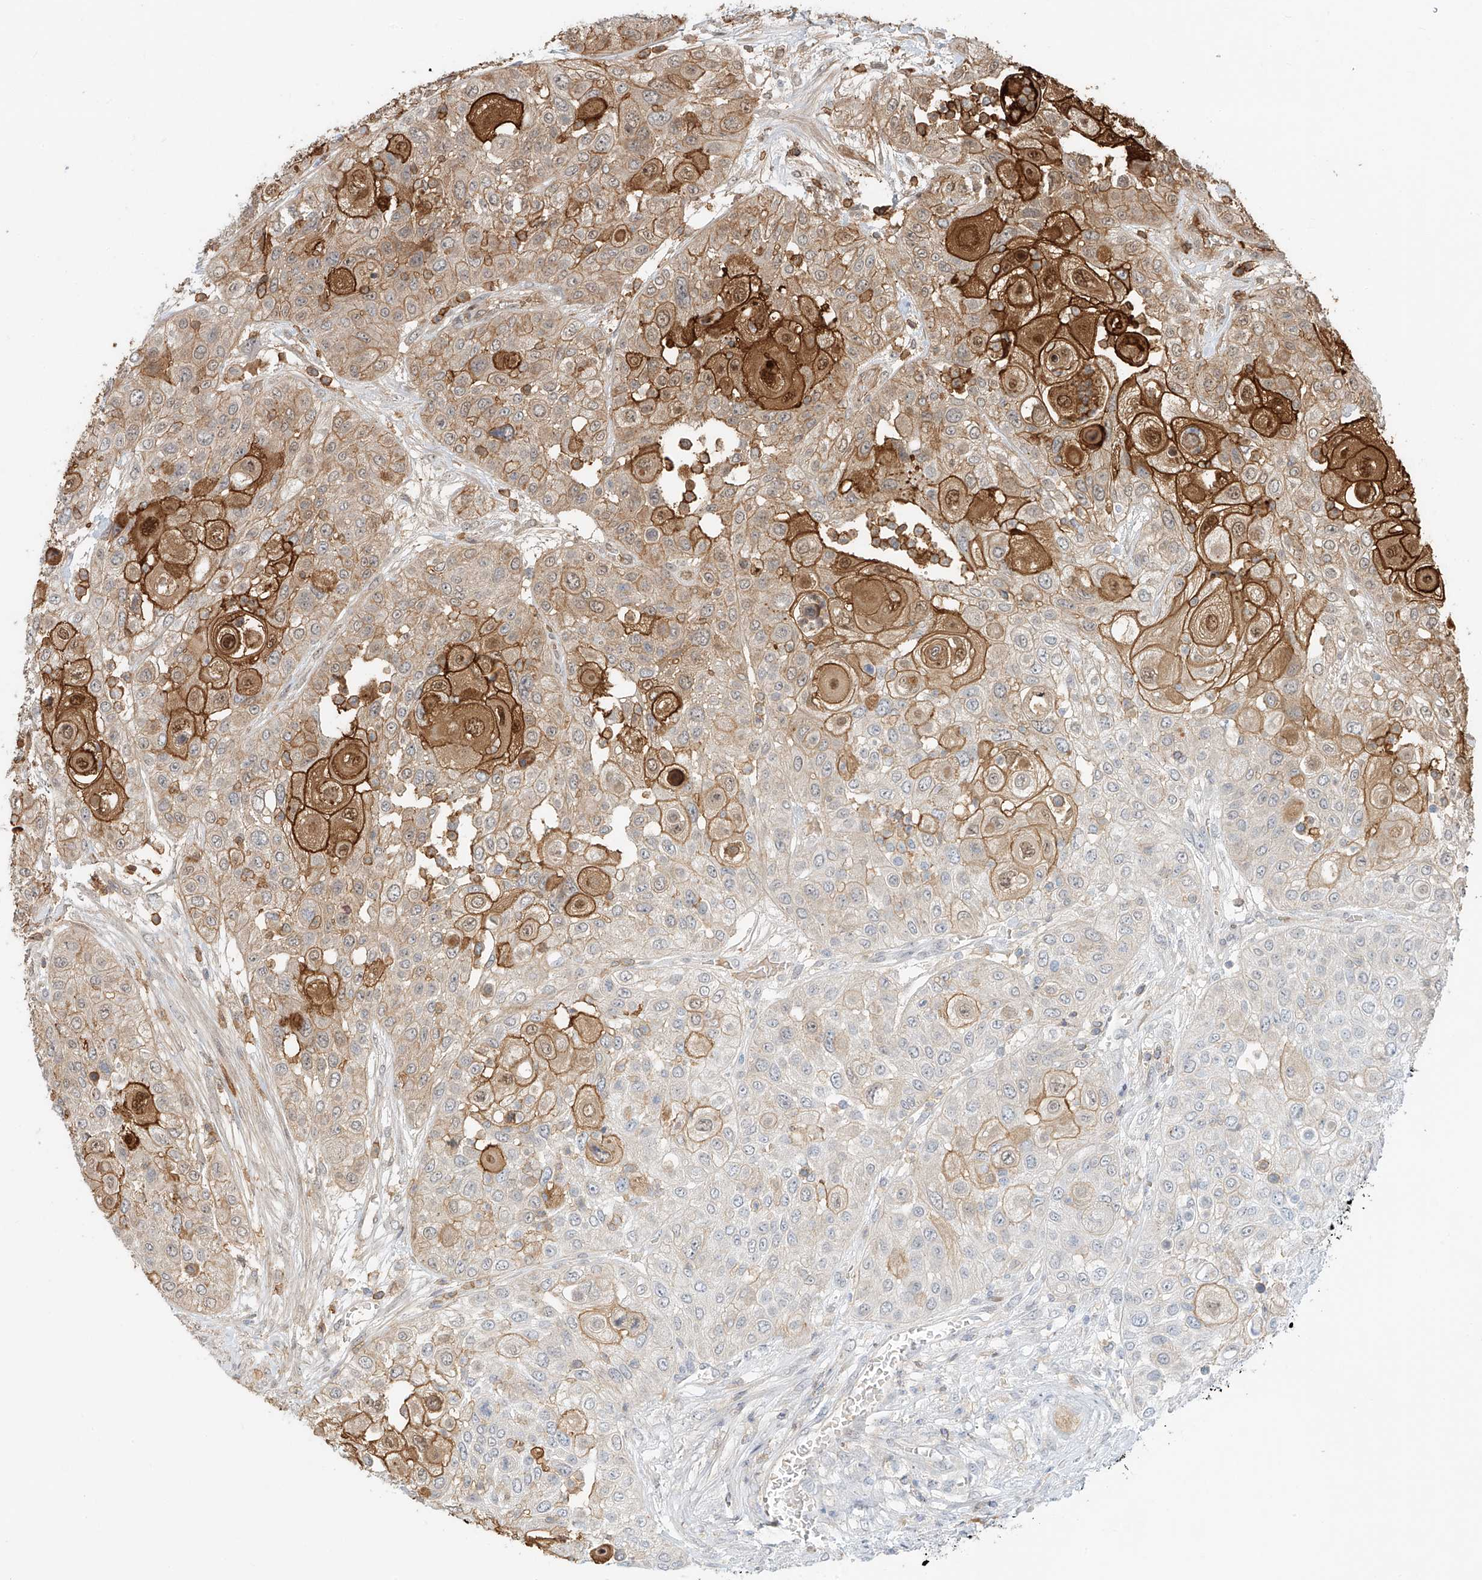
{"staining": {"intensity": "moderate", "quantity": "25%-75%", "location": "cytoplasmic/membranous,nuclear"}, "tissue": "urothelial cancer", "cell_type": "Tumor cells", "image_type": "cancer", "snomed": [{"axis": "morphology", "description": "Urothelial carcinoma, High grade"}, {"axis": "topography", "description": "Urinary bladder"}], "caption": "Immunohistochemistry of human urothelial carcinoma (high-grade) exhibits medium levels of moderate cytoplasmic/membranous and nuclear expression in approximately 25%-75% of tumor cells. (IHC, brightfield microscopy, high magnification).", "gene": "CEP162", "patient": {"sex": "female", "age": 79}}